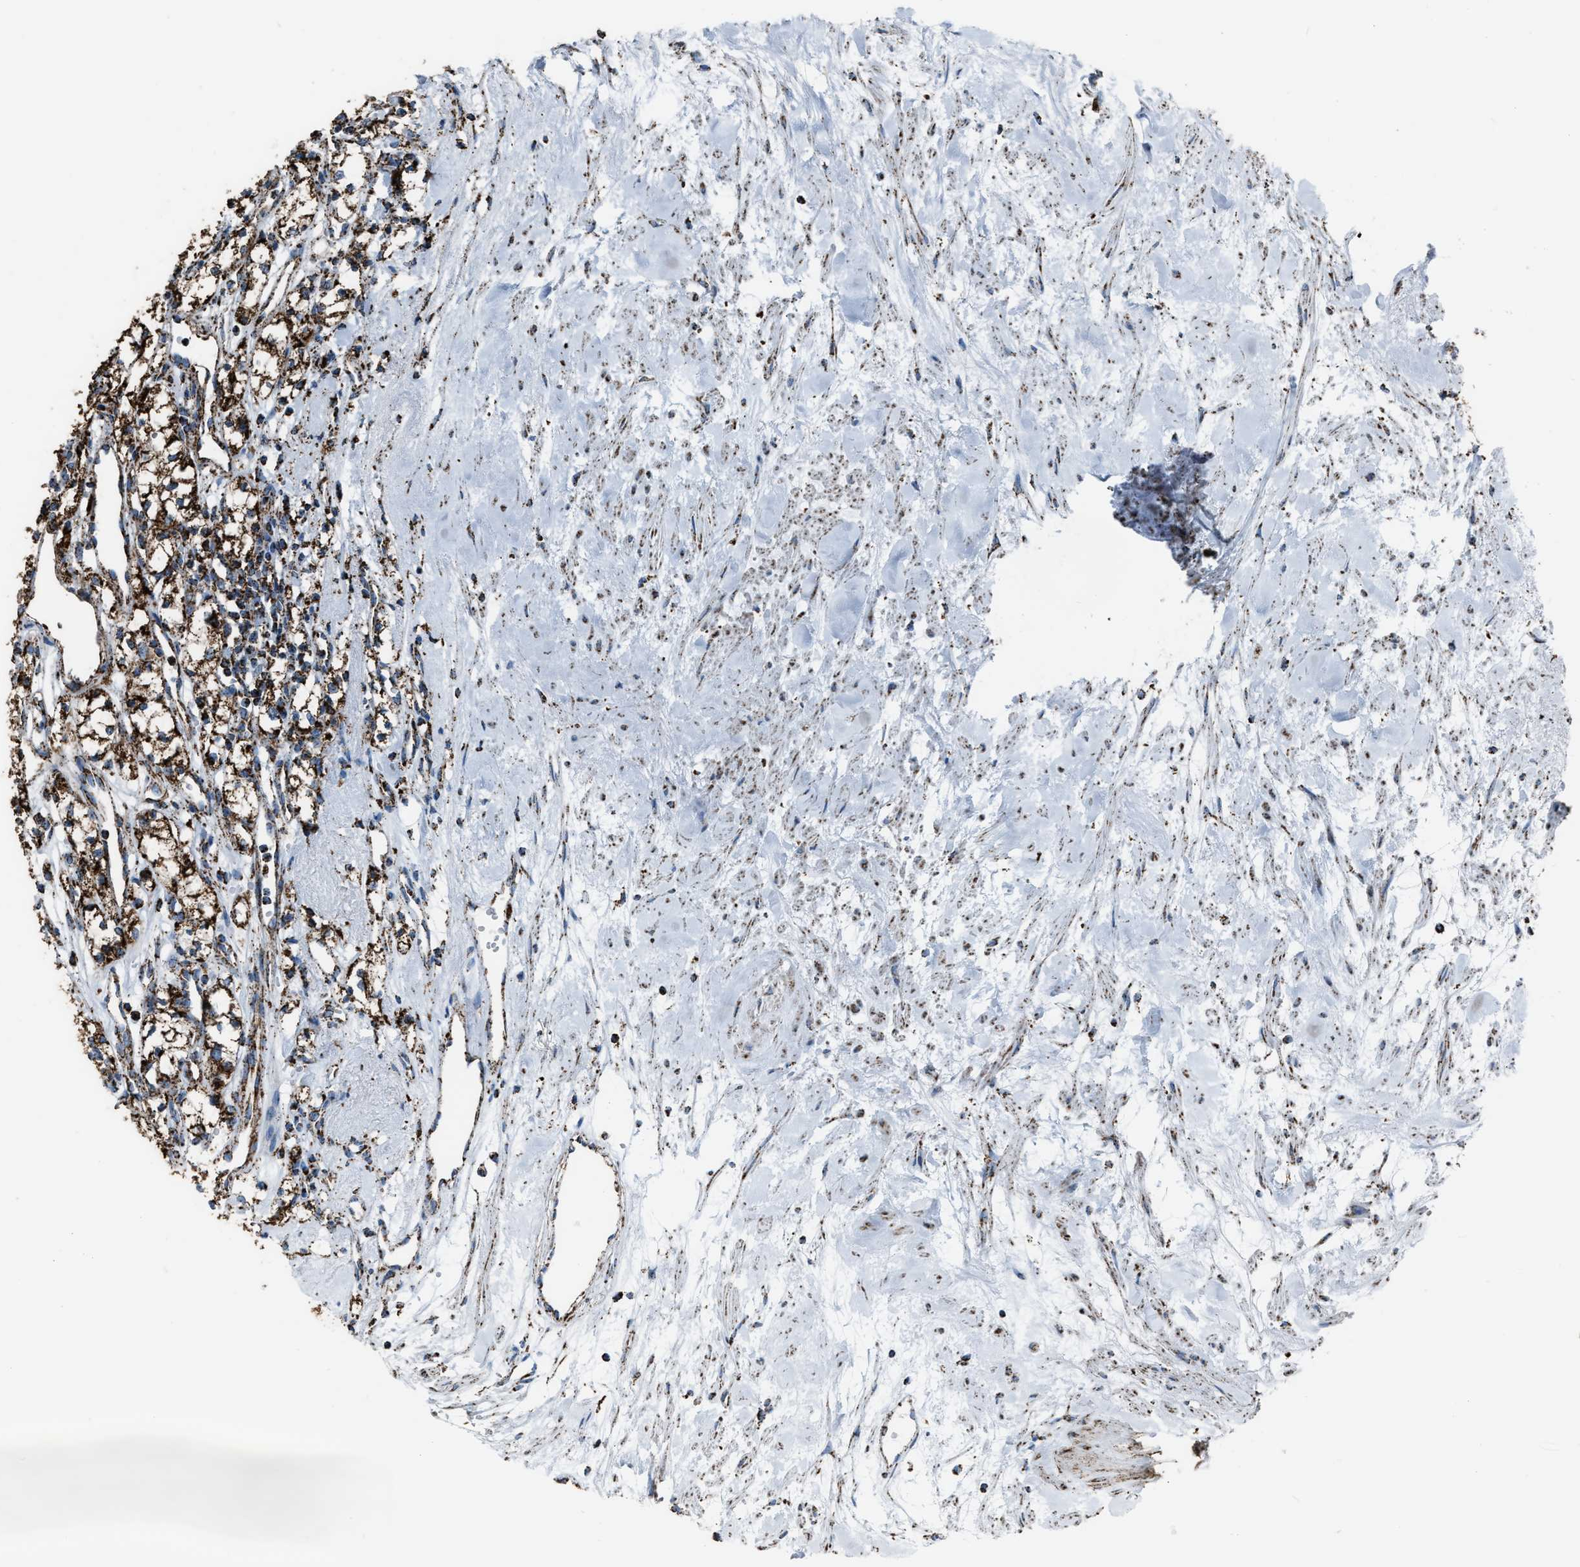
{"staining": {"intensity": "strong", "quantity": ">75%", "location": "cytoplasmic/membranous"}, "tissue": "renal cancer", "cell_type": "Tumor cells", "image_type": "cancer", "snomed": [{"axis": "morphology", "description": "Adenocarcinoma, NOS"}, {"axis": "topography", "description": "Kidney"}], "caption": "Protein analysis of renal cancer tissue shows strong cytoplasmic/membranous expression in about >75% of tumor cells.", "gene": "MDH2", "patient": {"sex": "male", "age": 59}}